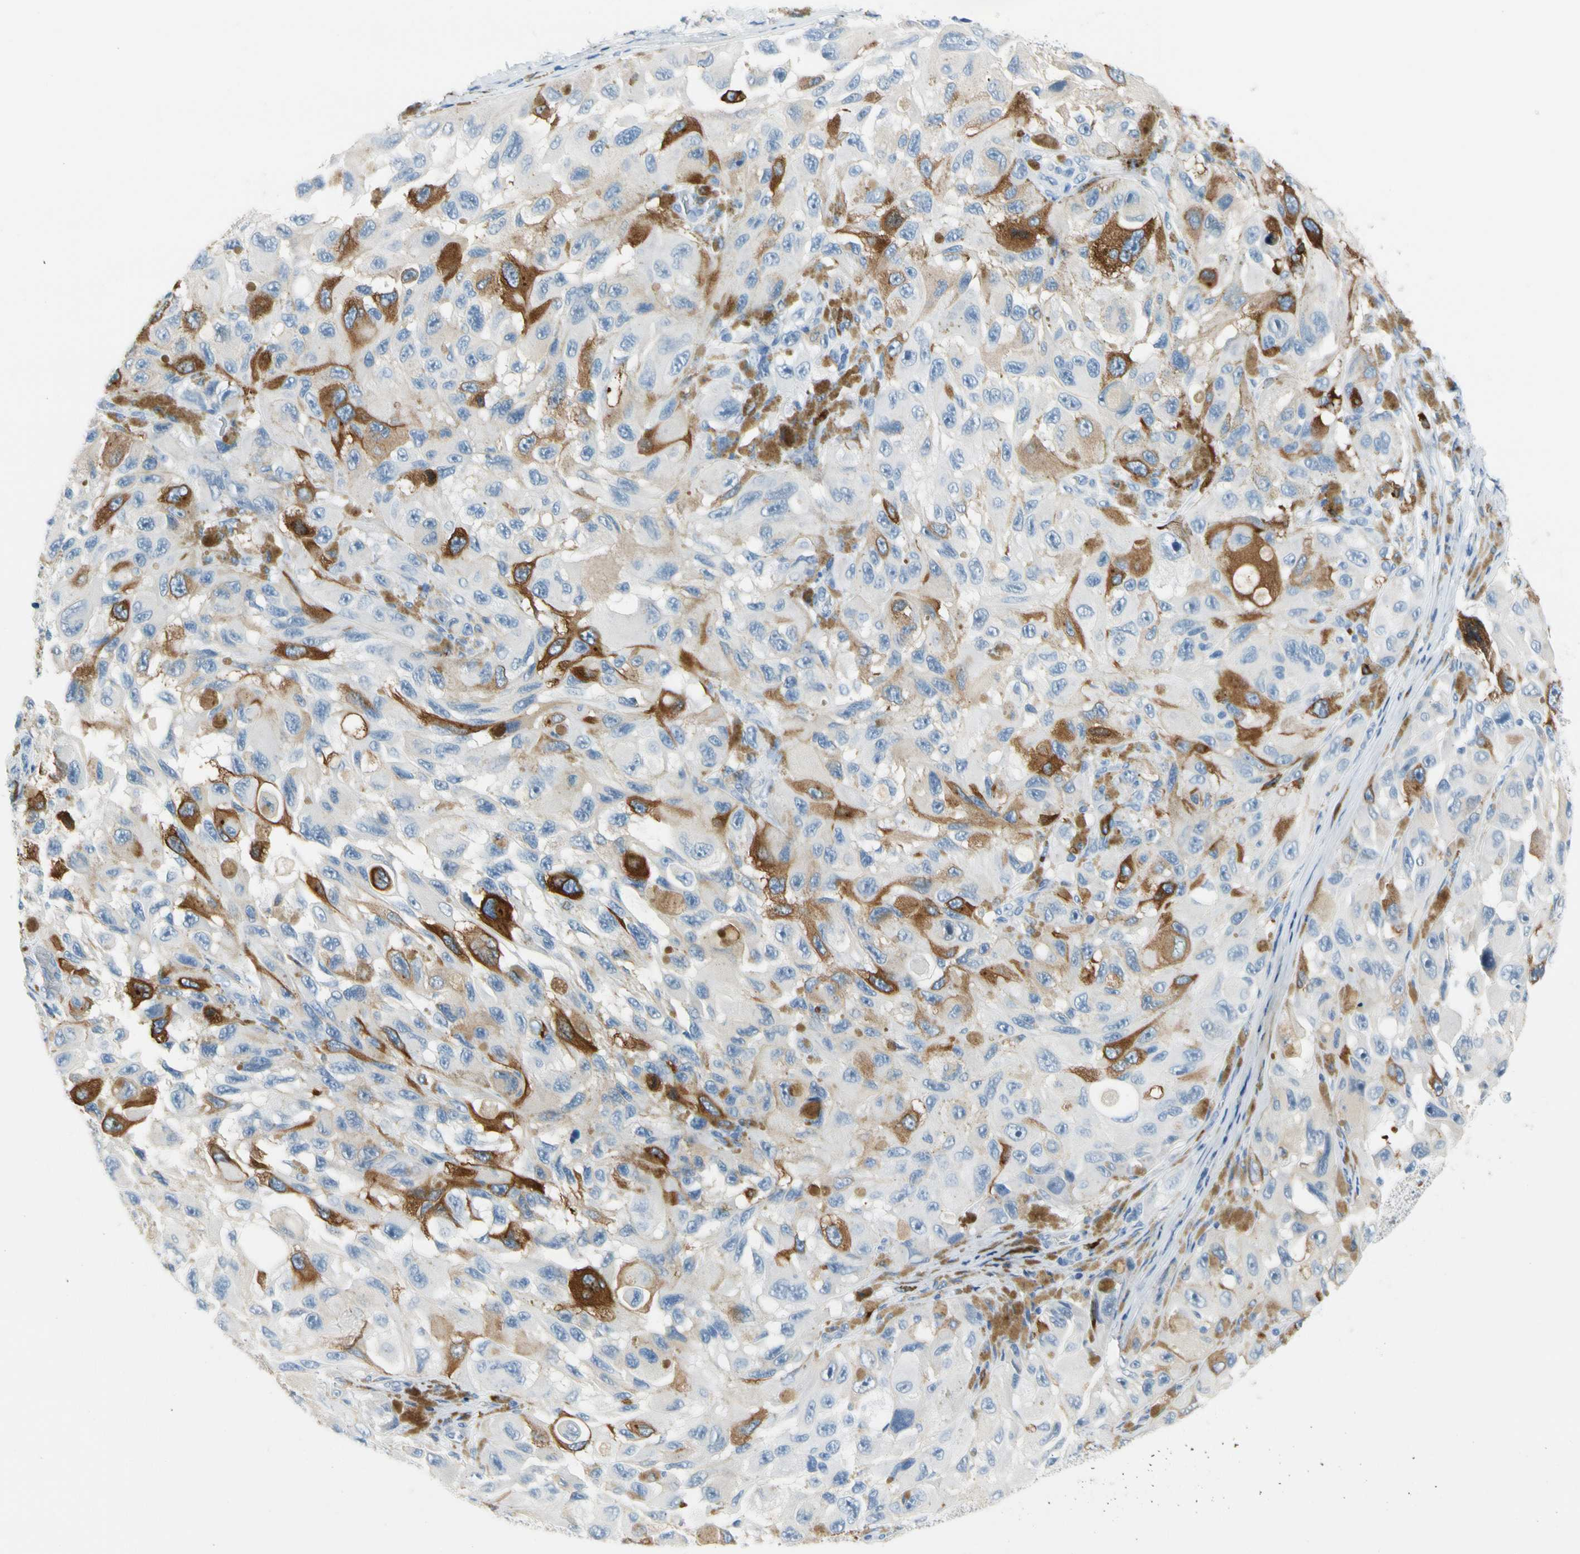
{"staining": {"intensity": "moderate", "quantity": "<25%", "location": "cytoplasmic/membranous"}, "tissue": "melanoma", "cell_type": "Tumor cells", "image_type": "cancer", "snomed": [{"axis": "morphology", "description": "Malignant melanoma, NOS"}, {"axis": "topography", "description": "Skin"}], "caption": "This is a photomicrograph of immunohistochemistry staining of melanoma, which shows moderate positivity in the cytoplasmic/membranous of tumor cells.", "gene": "TACC3", "patient": {"sex": "female", "age": 73}}